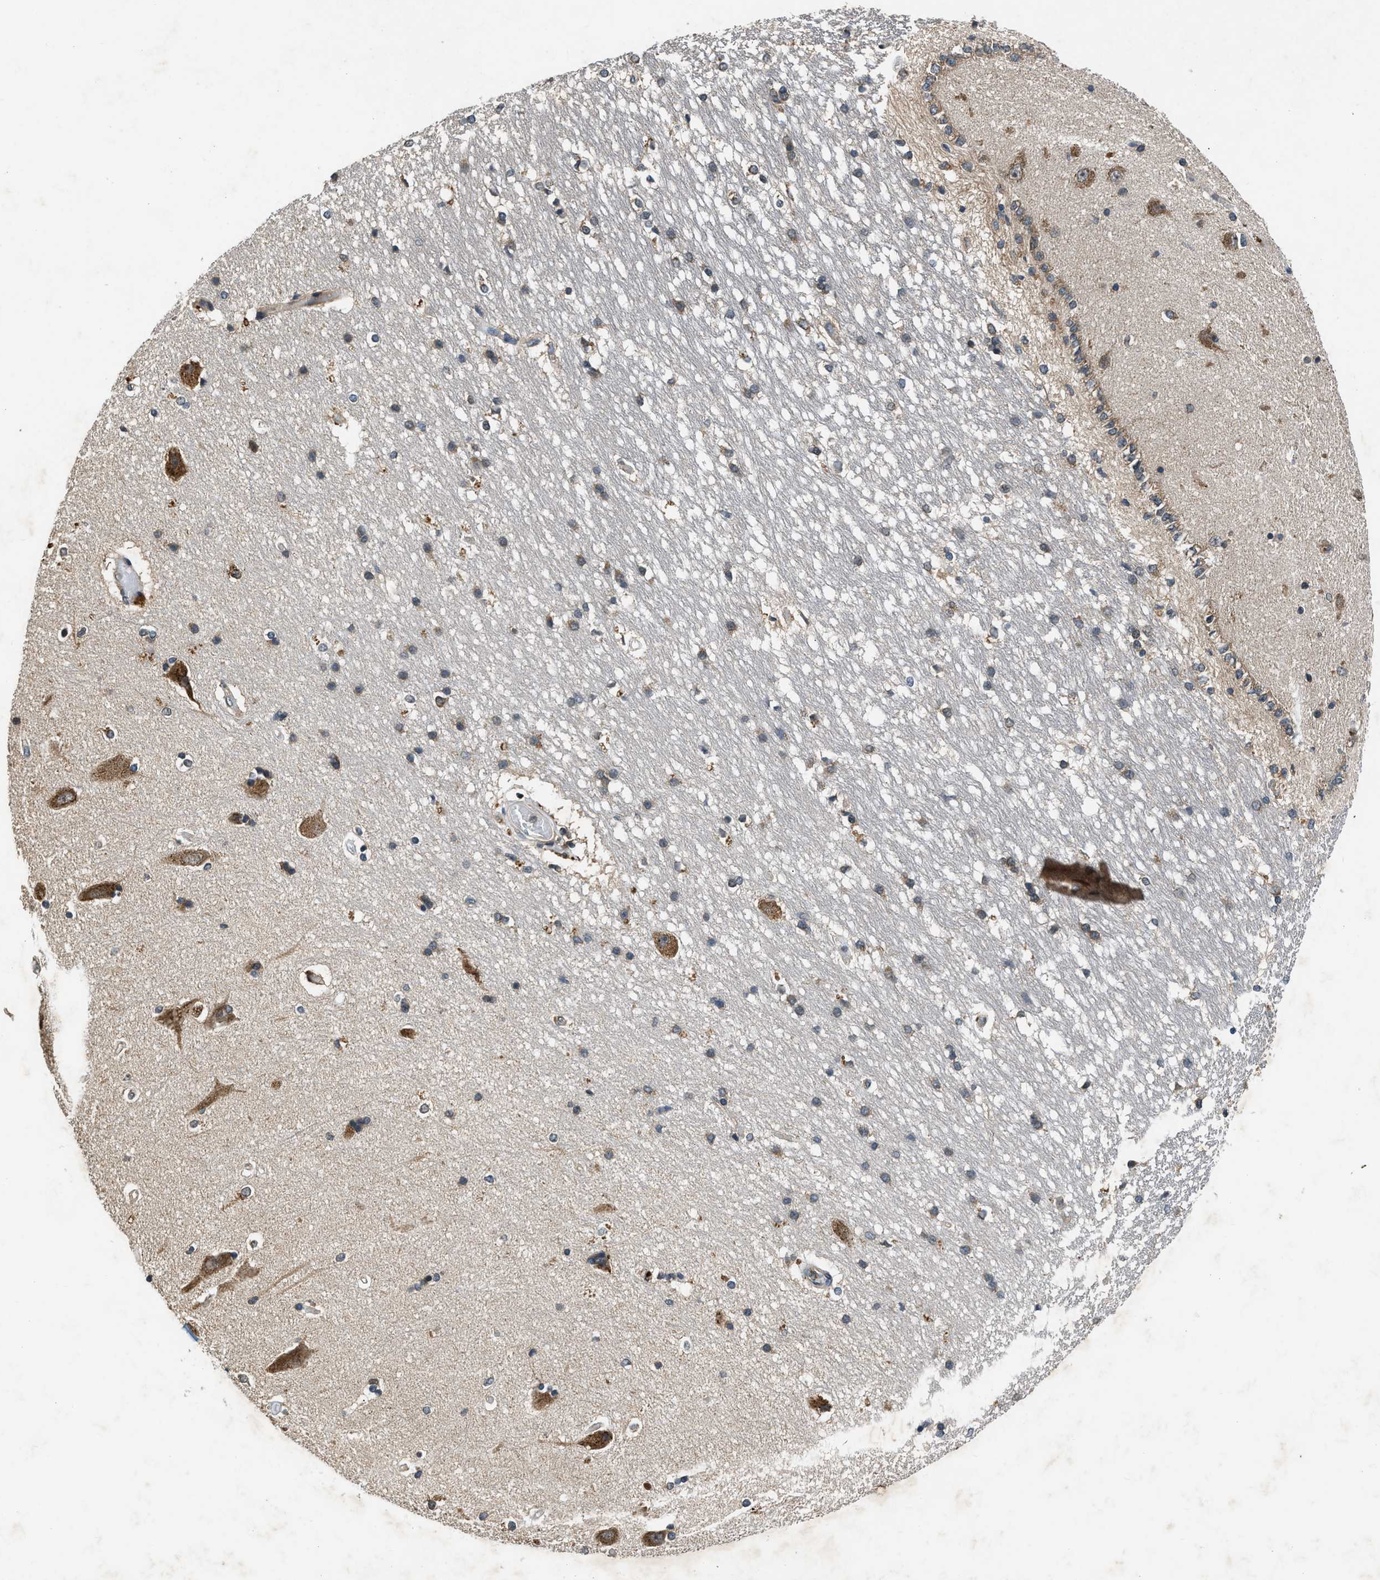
{"staining": {"intensity": "moderate", "quantity": "<25%", "location": "cytoplasmic/membranous"}, "tissue": "hippocampus", "cell_type": "Glial cells", "image_type": "normal", "snomed": [{"axis": "morphology", "description": "Normal tissue, NOS"}, {"axis": "topography", "description": "Hippocampus"}], "caption": "Protein staining of unremarkable hippocampus demonstrates moderate cytoplasmic/membranous positivity in approximately <25% of glial cells. The protein is stained brown, and the nuclei are stained in blue (DAB (3,3'-diaminobenzidine) IHC with brightfield microscopy, high magnification).", "gene": "RPS6KB1", "patient": {"sex": "male", "age": 45}}